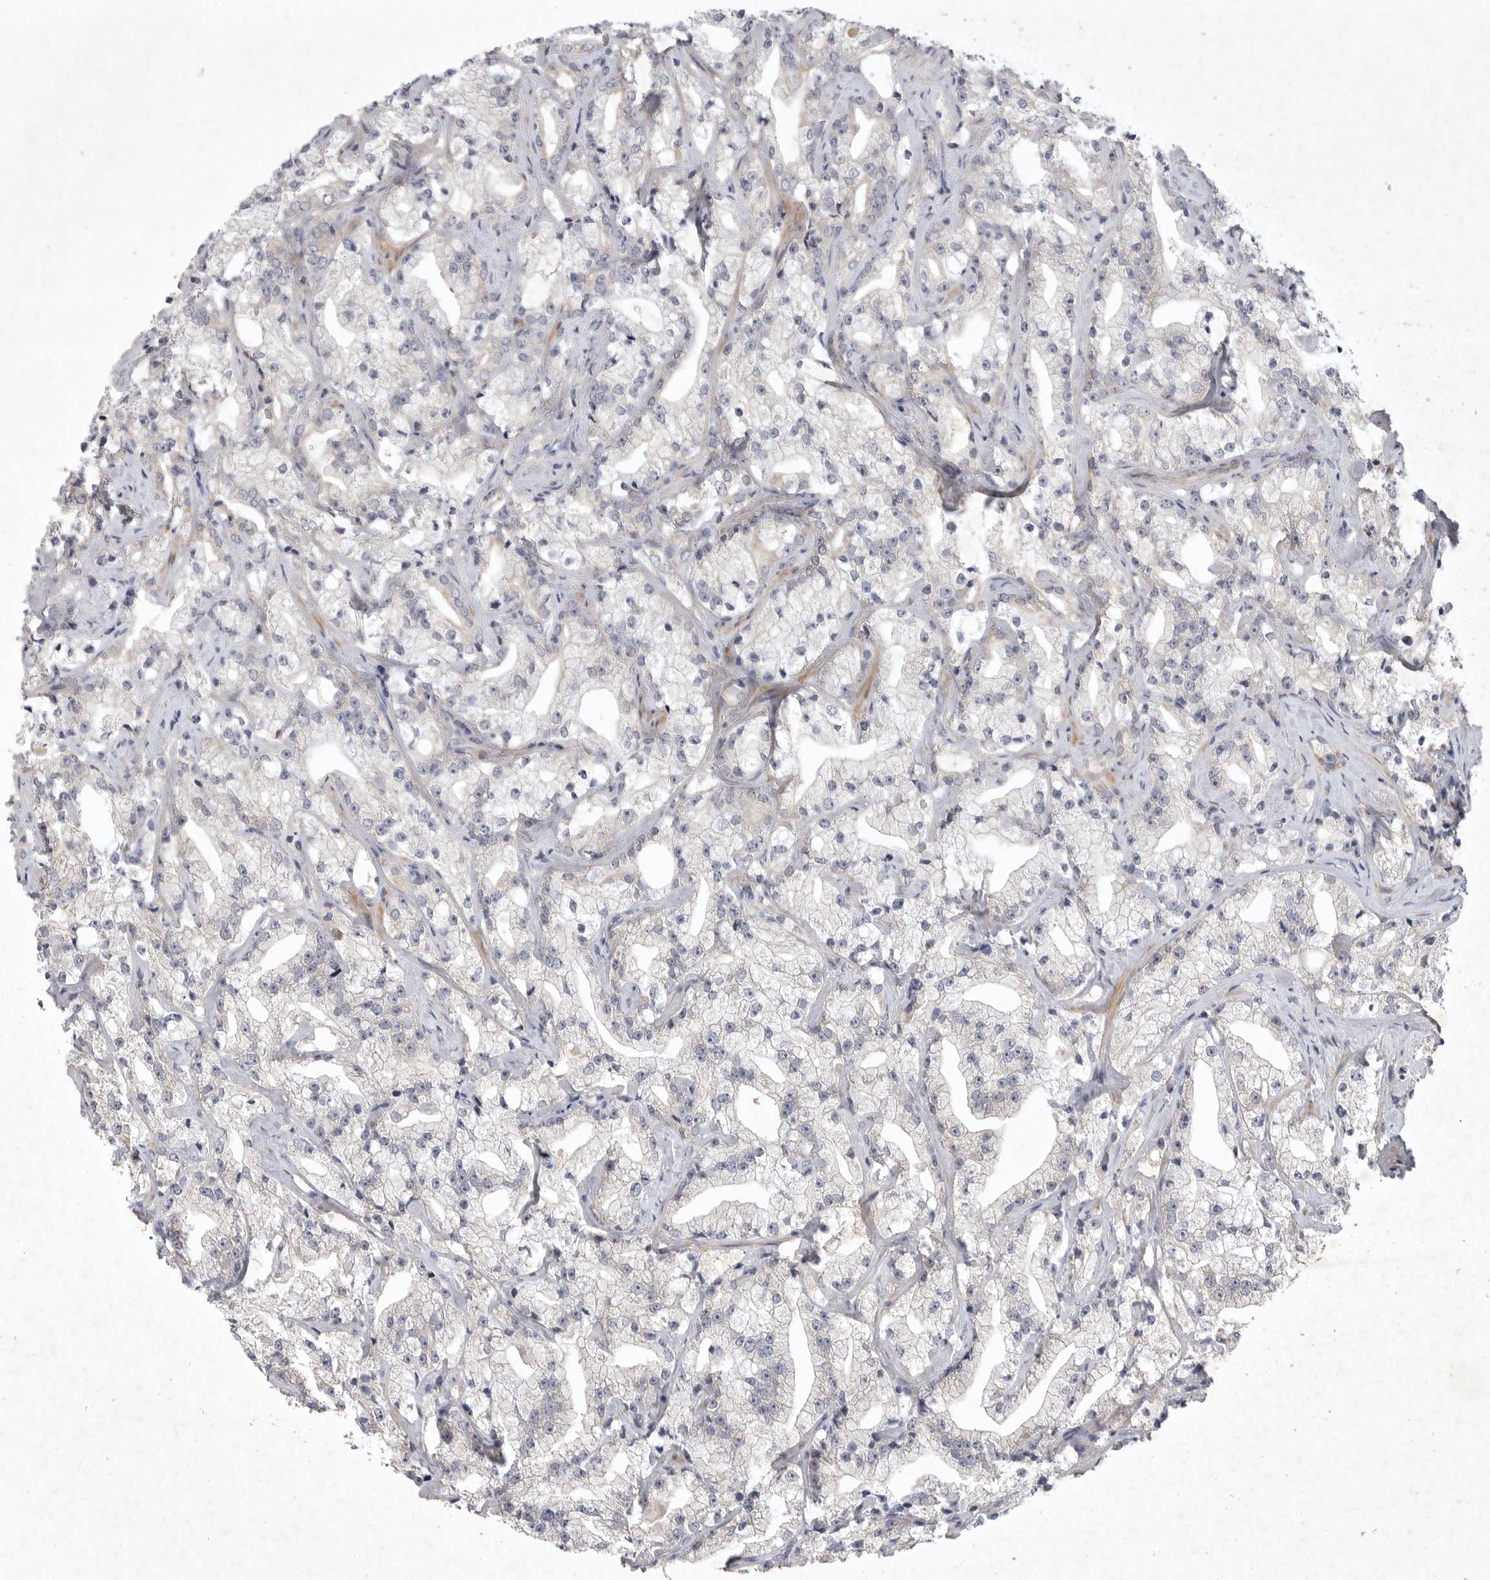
{"staining": {"intensity": "negative", "quantity": "none", "location": "none"}, "tissue": "prostate cancer", "cell_type": "Tumor cells", "image_type": "cancer", "snomed": [{"axis": "morphology", "description": "Adenocarcinoma, High grade"}, {"axis": "topography", "description": "Prostate"}], "caption": "The histopathology image exhibits no significant staining in tumor cells of prostate high-grade adenocarcinoma.", "gene": "BZW2", "patient": {"sex": "male", "age": 64}}